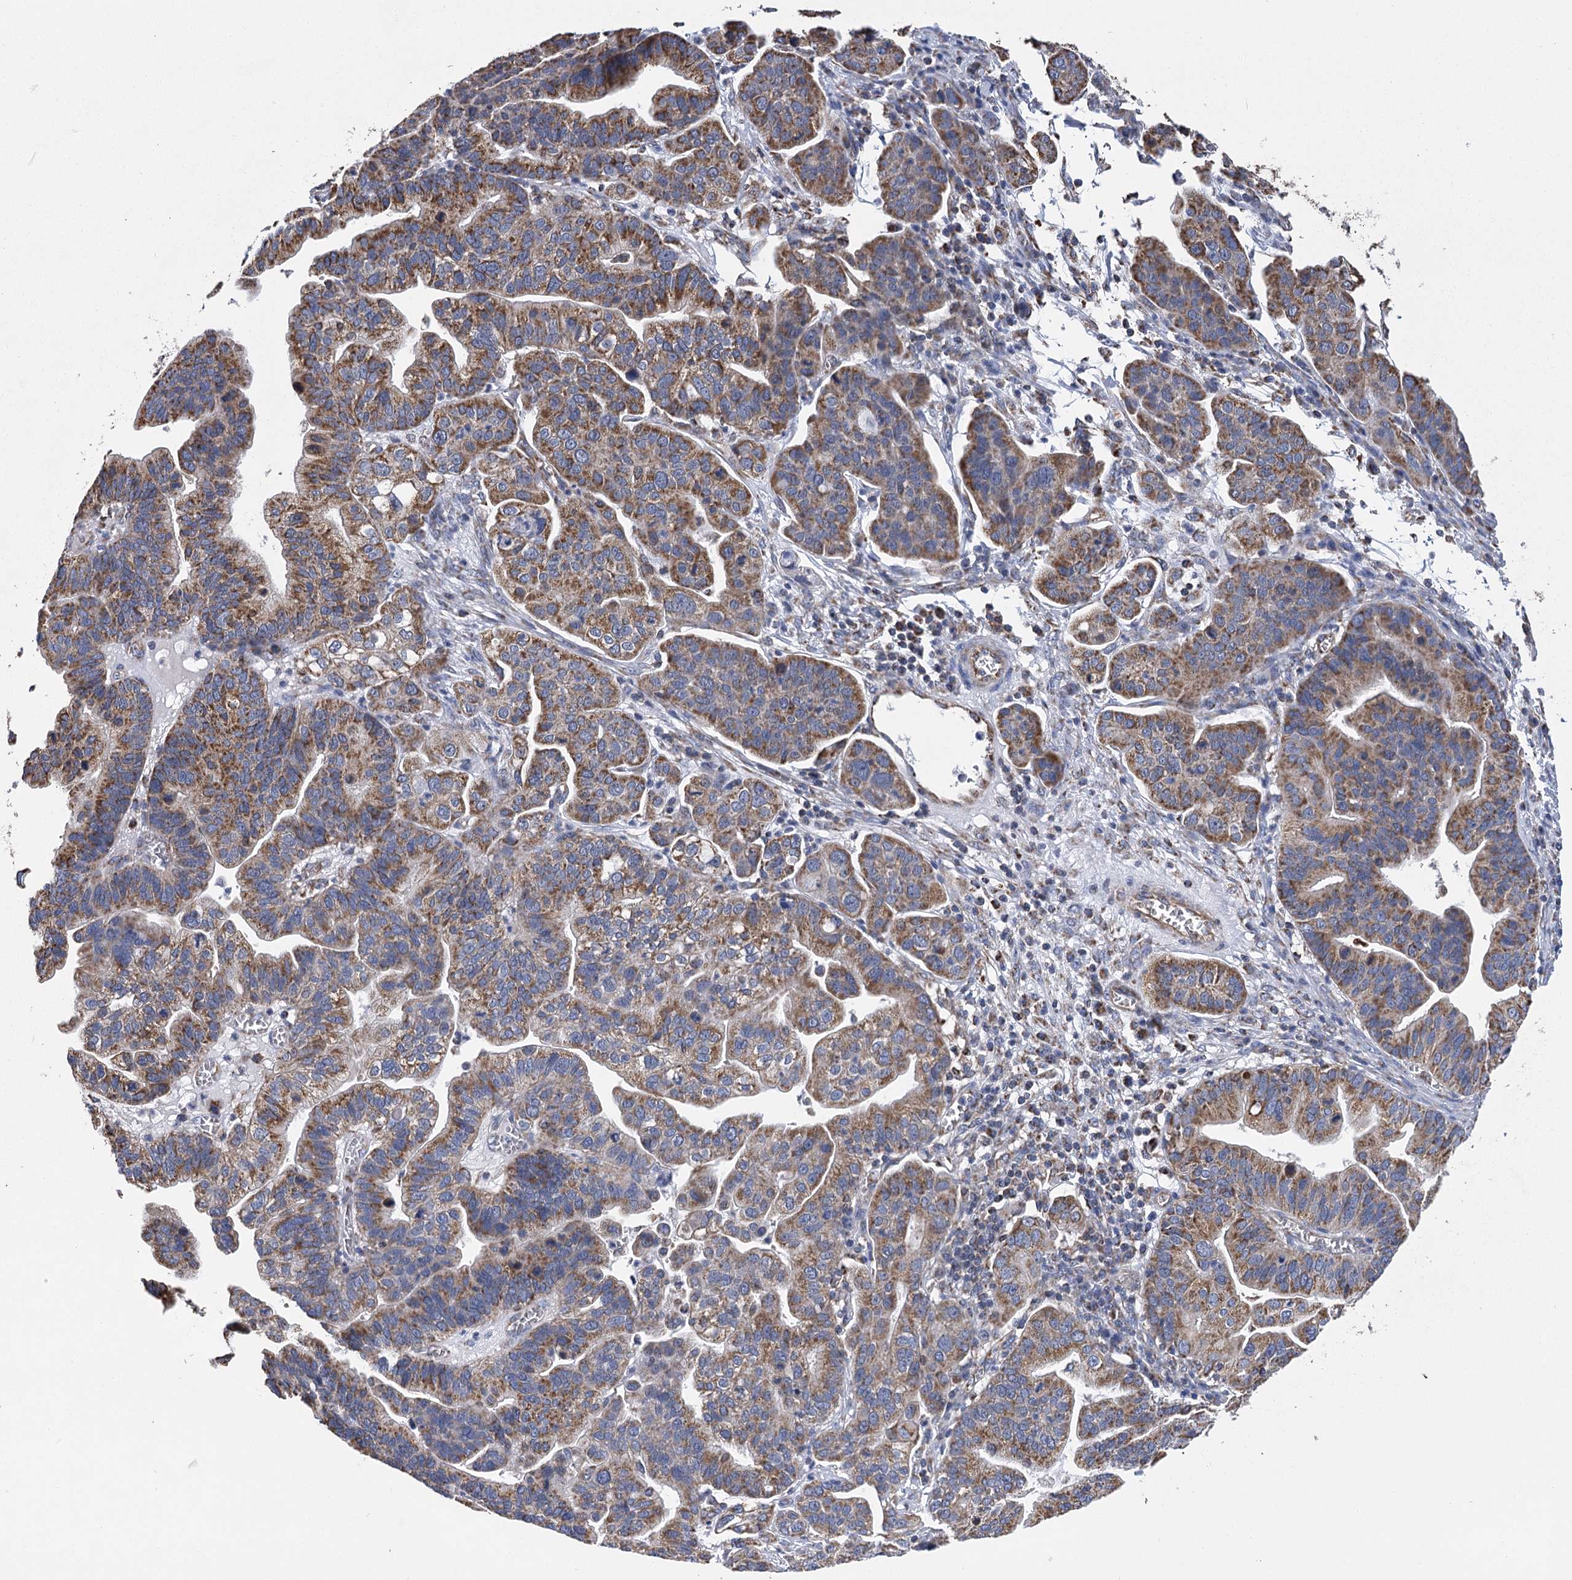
{"staining": {"intensity": "moderate", "quantity": ">75%", "location": "cytoplasmic/membranous"}, "tissue": "ovarian cancer", "cell_type": "Tumor cells", "image_type": "cancer", "snomed": [{"axis": "morphology", "description": "Cystadenocarcinoma, serous, NOS"}, {"axis": "topography", "description": "Ovary"}], "caption": "Ovarian serous cystadenocarcinoma stained with a brown dye demonstrates moderate cytoplasmic/membranous positive staining in approximately >75% of tumor cells.", "gene": "CCDC73", "patient": {"sex": "female", "age": 56}}